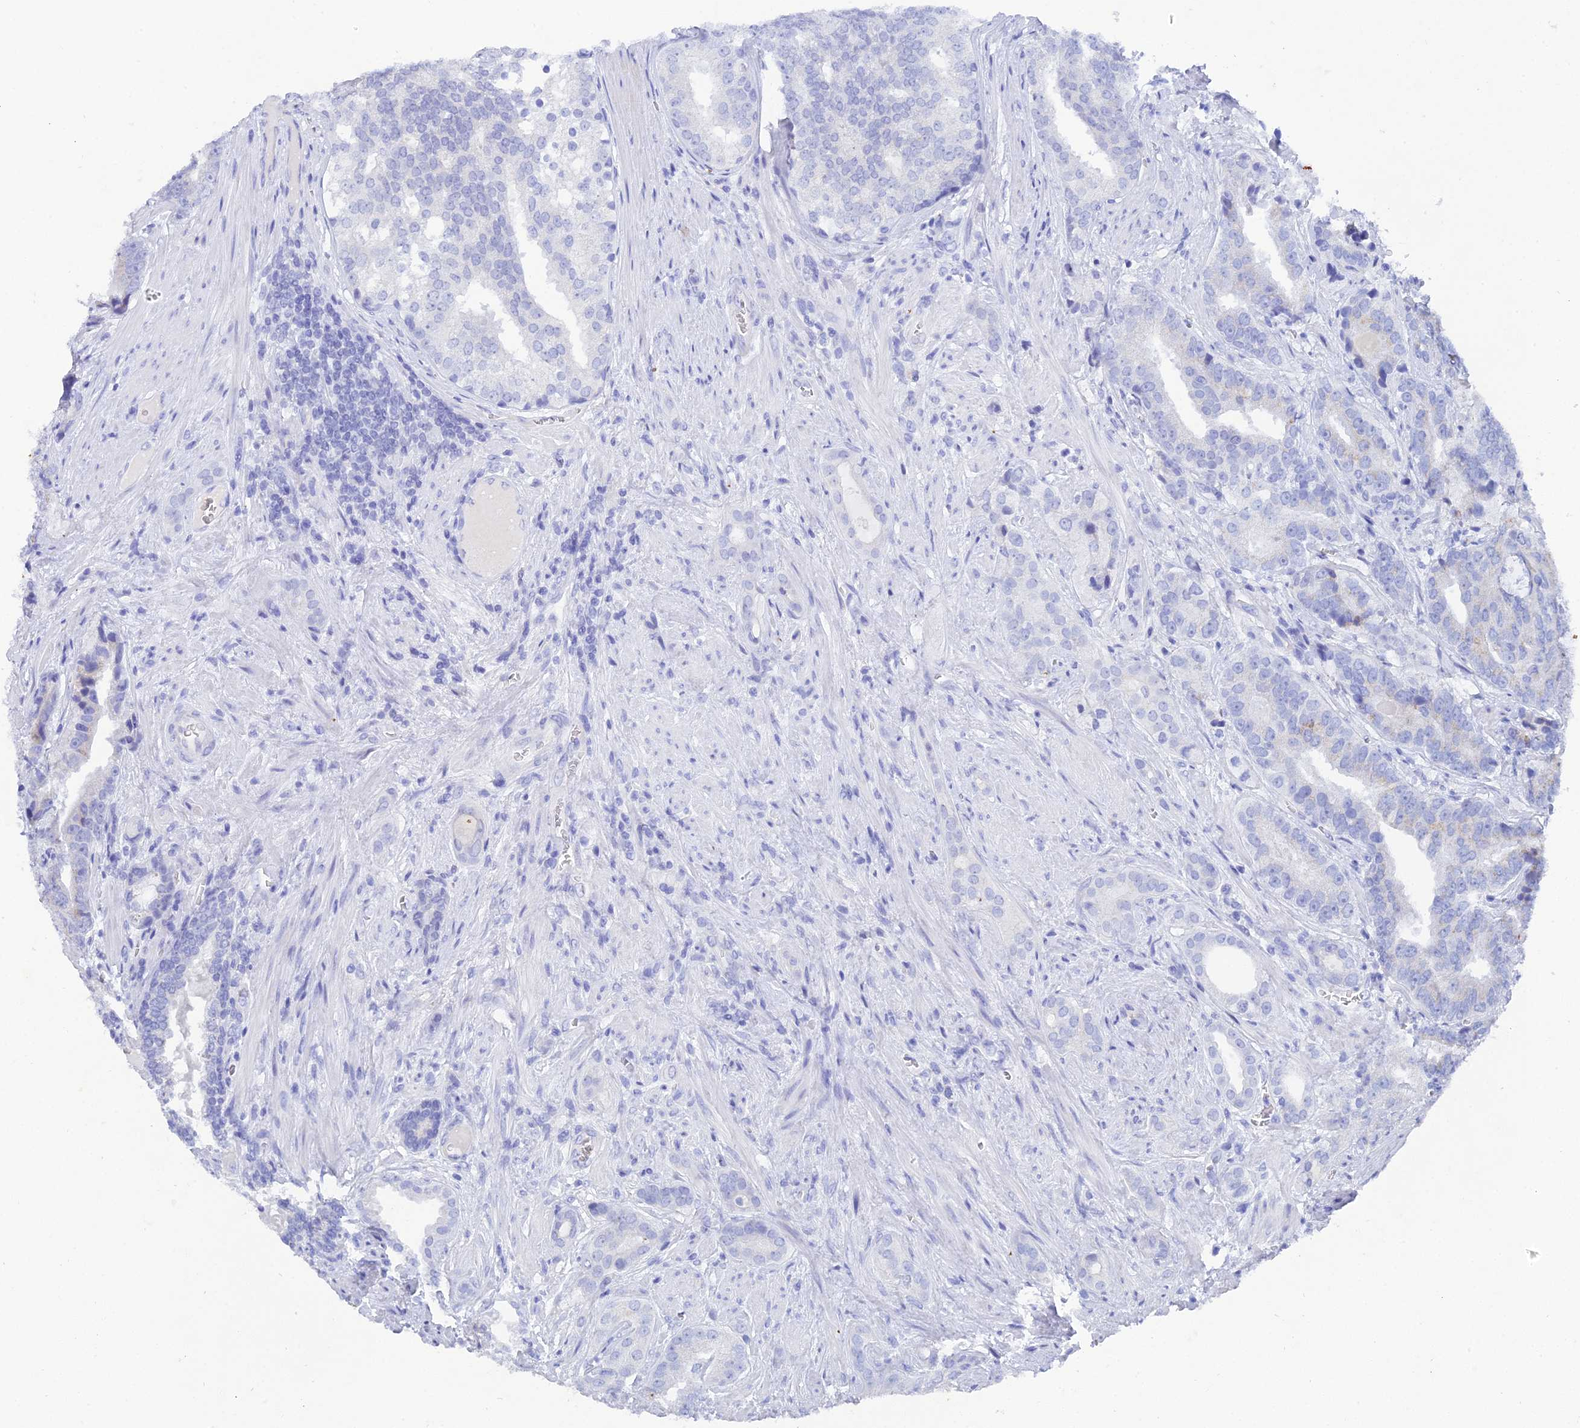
{"staining": {"intensity": "negative", "quantity": "none", "location": "none"}, "tissue": "prostate cancer", "cell_type": "Tumor cells", "image_type": "cancer", "snomed": [{"axis": "morphology", "description": "Adenocarcinoma, High grade"}, {"axis": "topography", "description": "Prostate"}], "caption": "Tumor cells are negative for brown protein staining in prostate cancer (adenocarcinoma (high-grade)). (Stains: DAB immunohistochemistry (IHC) with hematoxylin counter stain, Microscopy: brightfield microscopy at high magnification).", "gene": "REG1A", "patient": {"sex": "male", "age": 55}}